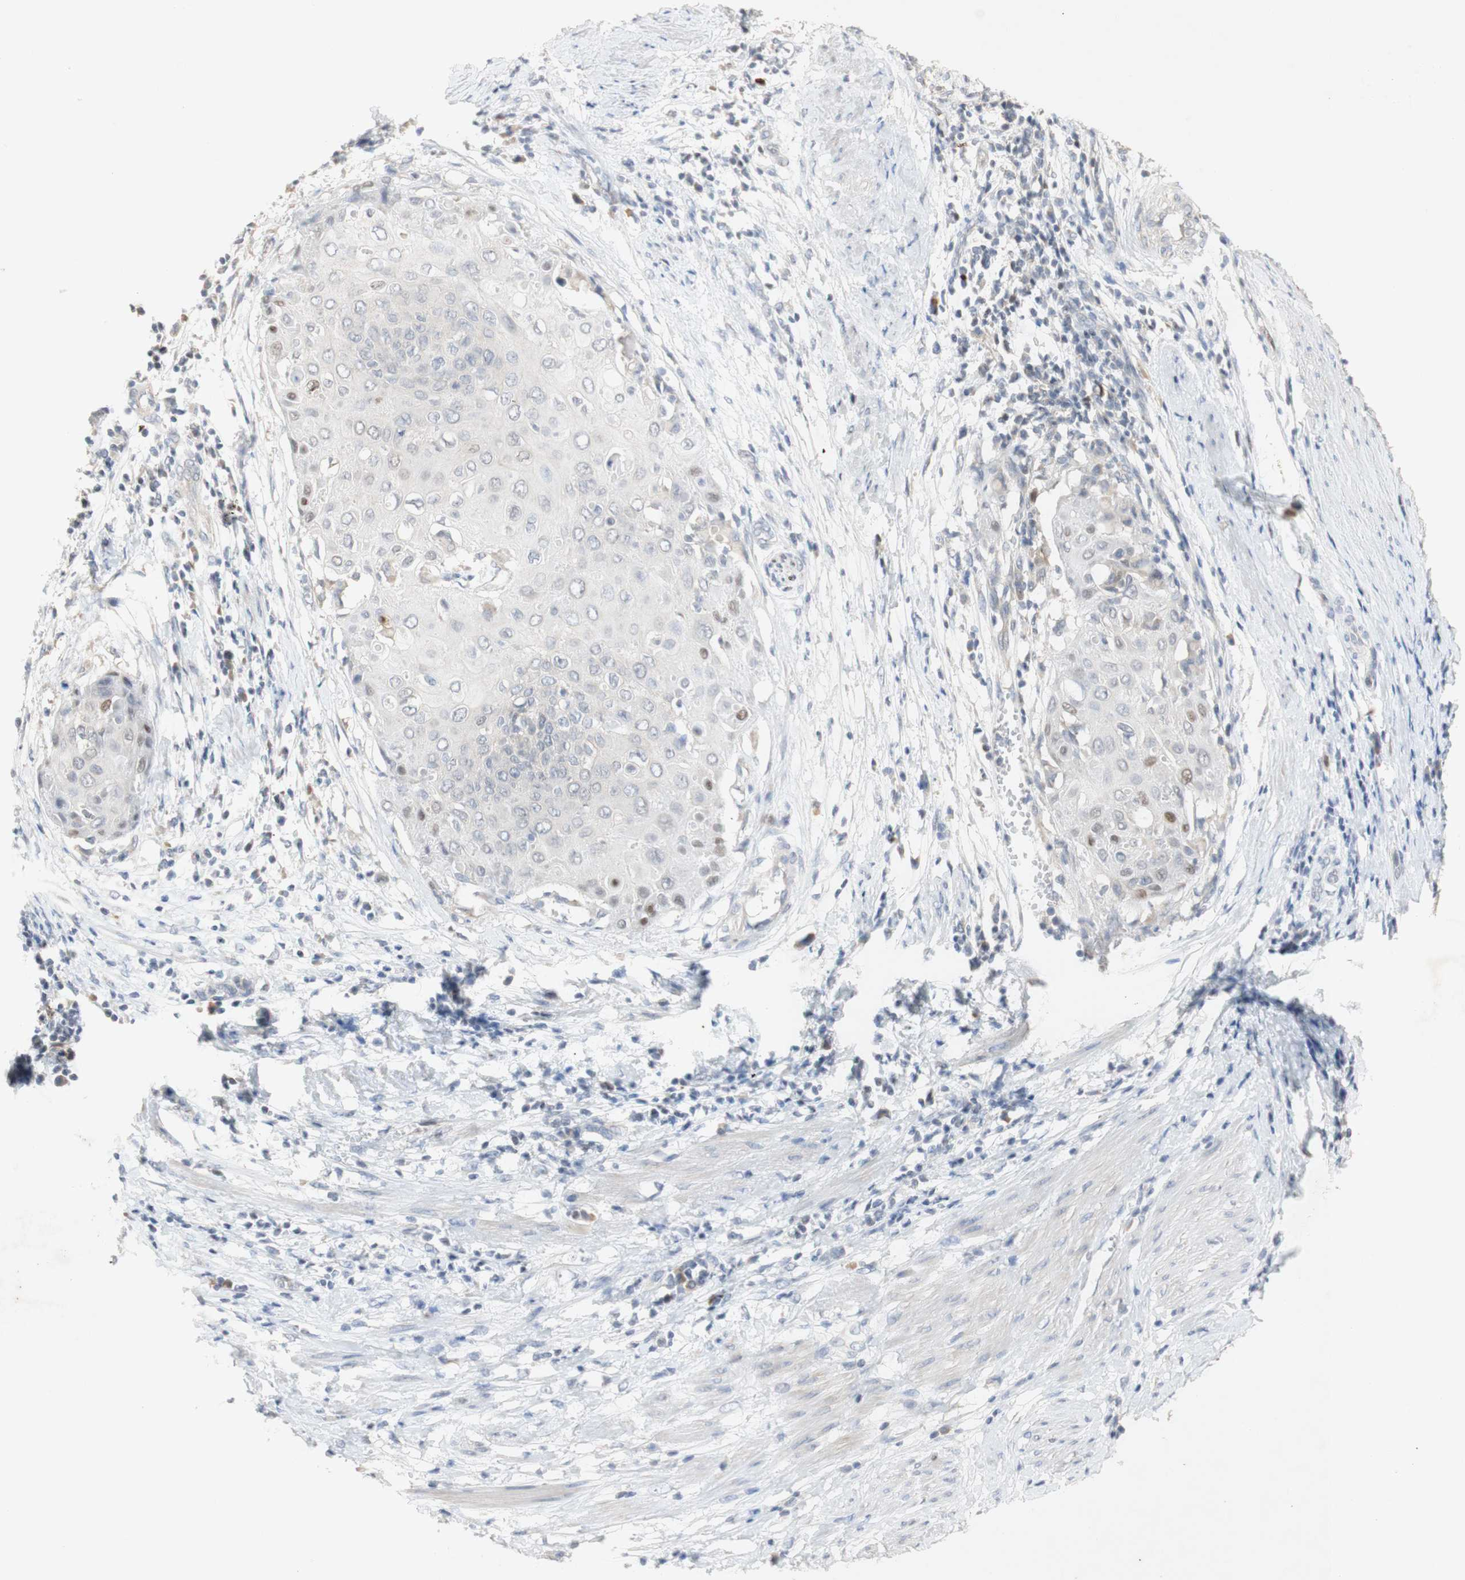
{"staining": {"intensity": "negative", "quantity": "none", "location": "none"}, "tissue": "cervical cancer", "cell_type": "Tumor cells", "image_type": "cancer", "snomed": [{"axis": "morphology", "description": "Squamous cell carcinoma, NOS"}, {"axis": "topography", "description": "Cervix"}], "caption": "IHC image of cervical cancer (squamous cell carcinoma) stained for a protein (brown), which shows no expression in tumor cells.", "gene": "FOSB", "patient": {"sex": "female", "age": 39}}